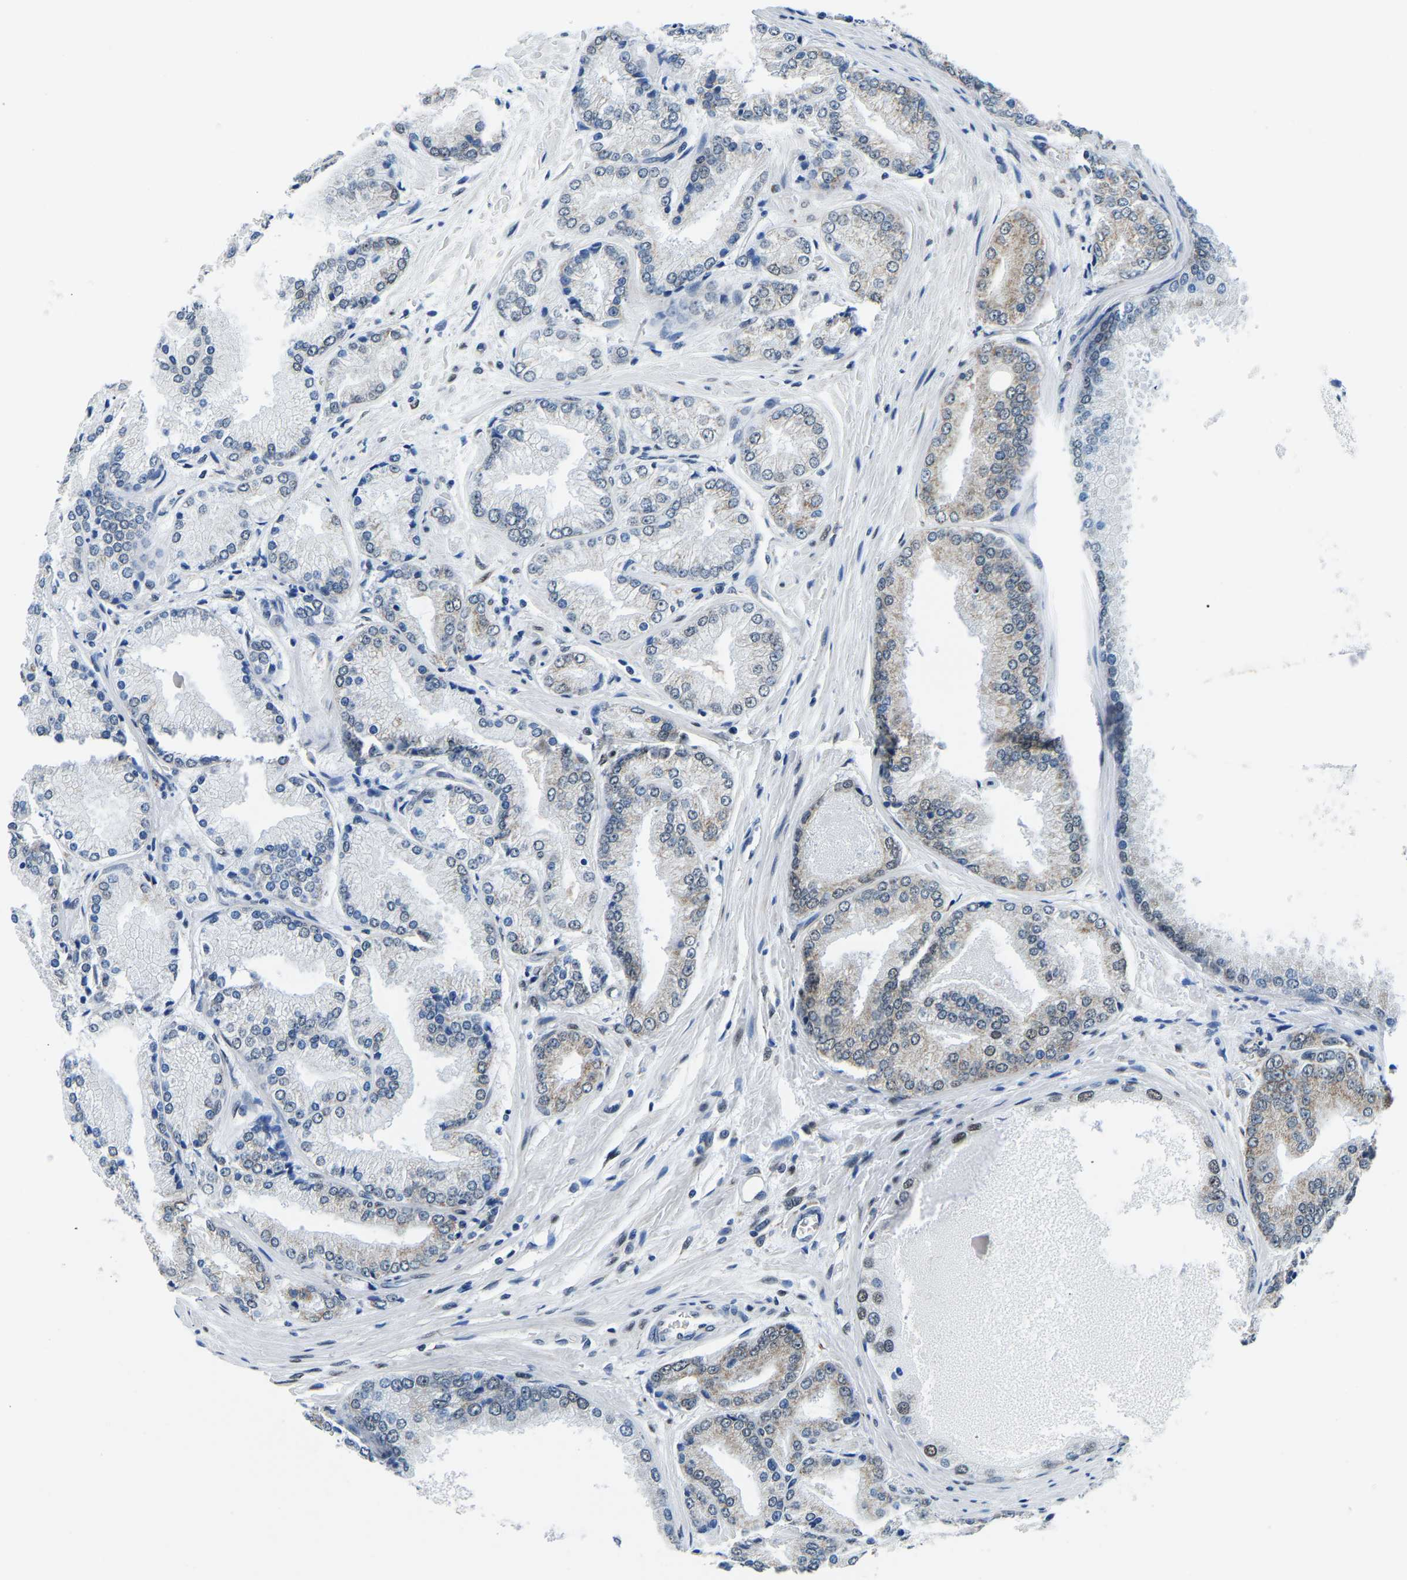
{"staining": {"intensity": "weak", "quantity": "25%-75%", "location": "cytoplasmic/membranous"}, "tissue": "prostate cancer", "cell_type": "Tumor cells", "image_type": "cancer", "snomed": [{"axis": "morphology", "description": "Adenocarcinoma, High grade"}, {"axis": "topography", "description": "Prostate"}], "caption": "The image shows immunohistochemical staining of prostate high-grade adenocarcinoma. There is weak cytoplasmic/membranous staining is seen in about 25%-75% of tumor cells.", "gene": "BNIP3L", "patient": {"sex": "male", "age": 59}}